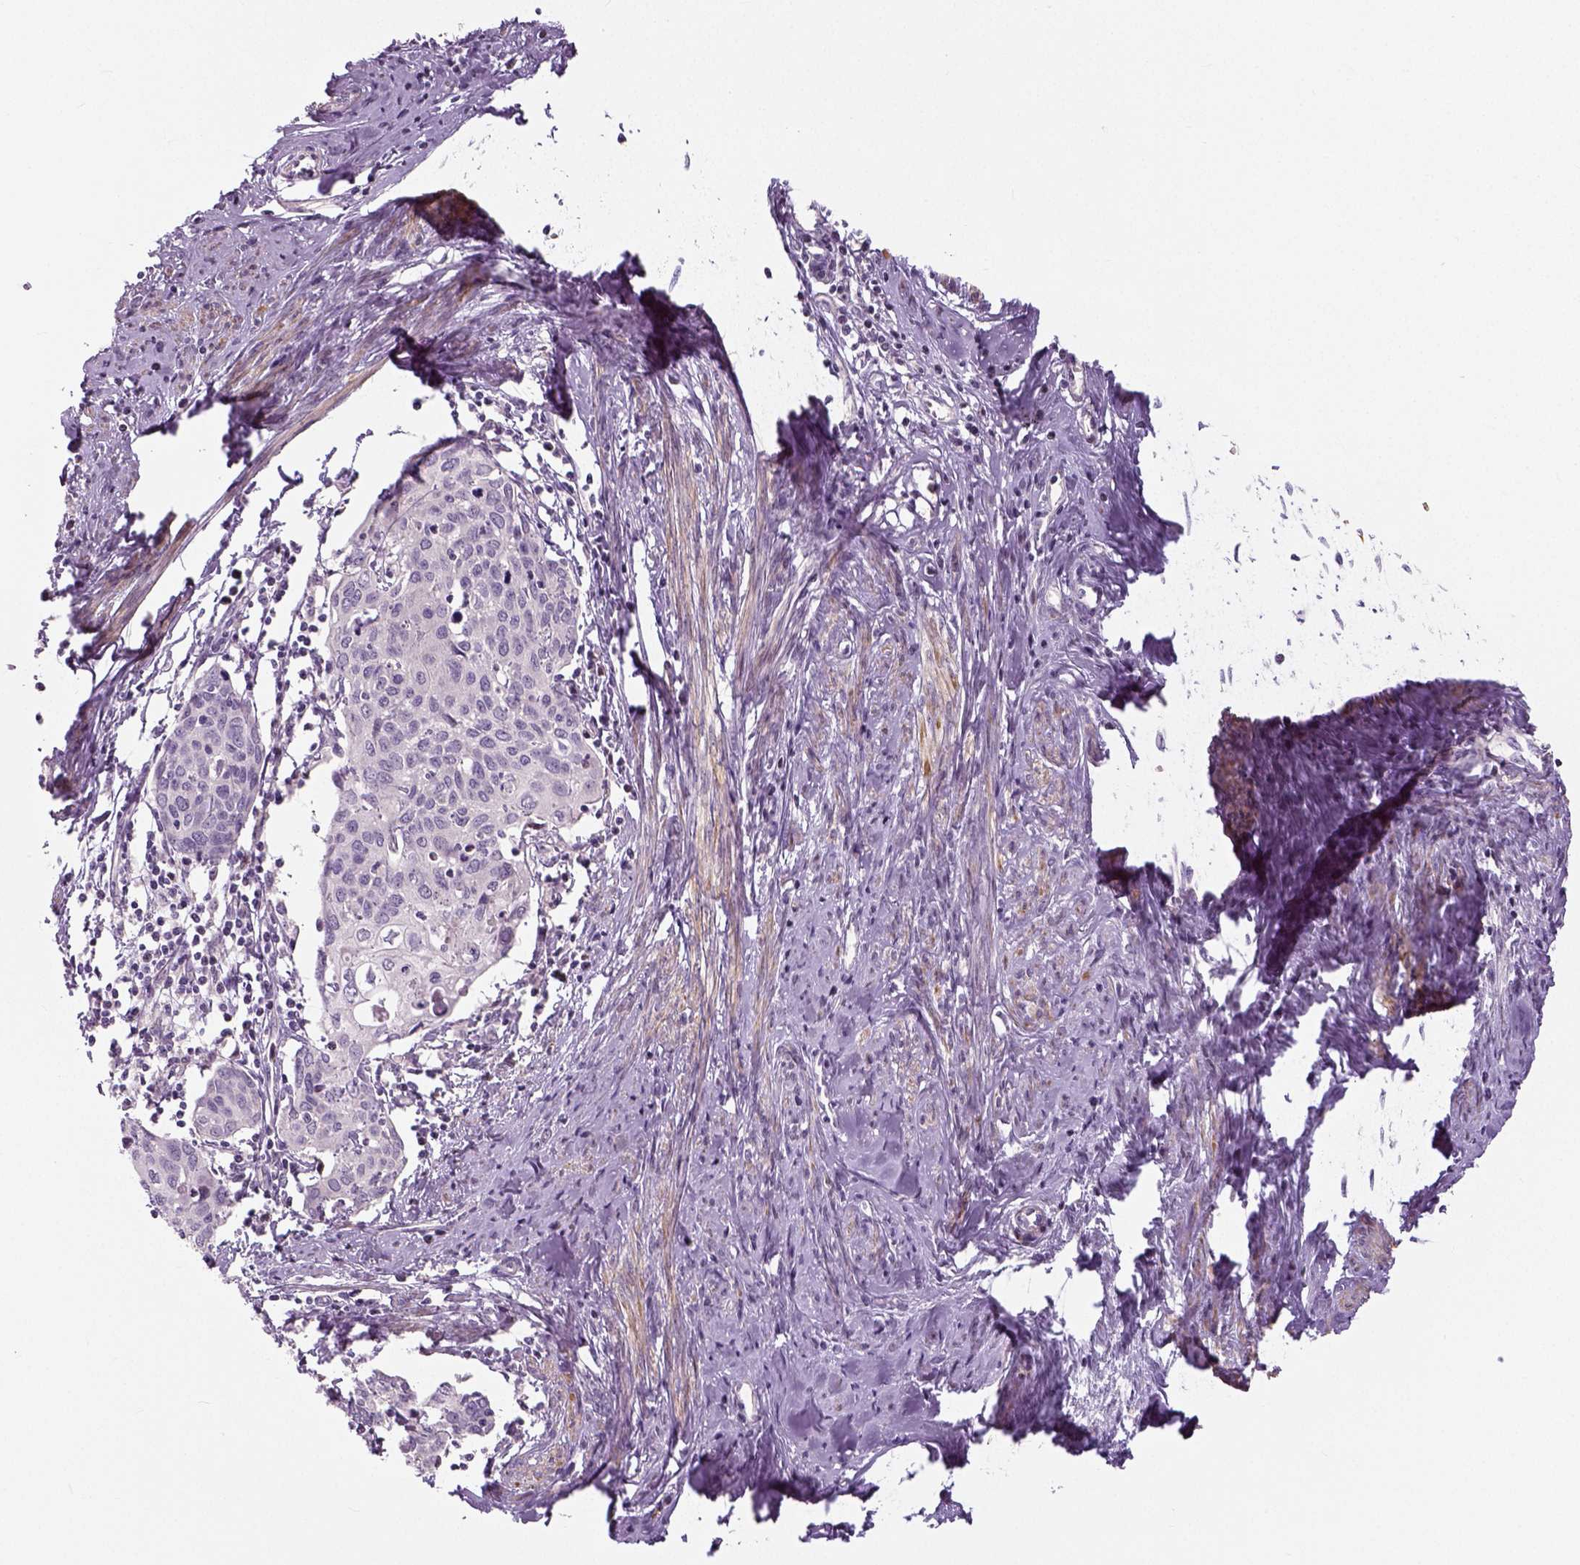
{"staining": {"intensity": "negative", "quantity": "none", "location": "none"}, "tissue": "cervical cancer", "cell_type": "Tumor cells", "image_type": "cancer", "snomed": [{"axis": "morphology", "description": "Squamous cell carcinoma, NOS"}, {"axis": "topography", "description": "Cervix"}], "caption": "High magnification brightfield microscopy of cervical cancer stained with DAB (brown) and counterstained with hematoxylin (blue): tumor cells show no significant staining. (Stains: DAB (3,3'-diaminobenzidine) immunohistochemistry (IHC) with hematoxylin counter stain, Microscopy: brightfield microscopy at high magnification).", "gene": "NECAB1", "patient": {"sex": "female", "age": 62}}